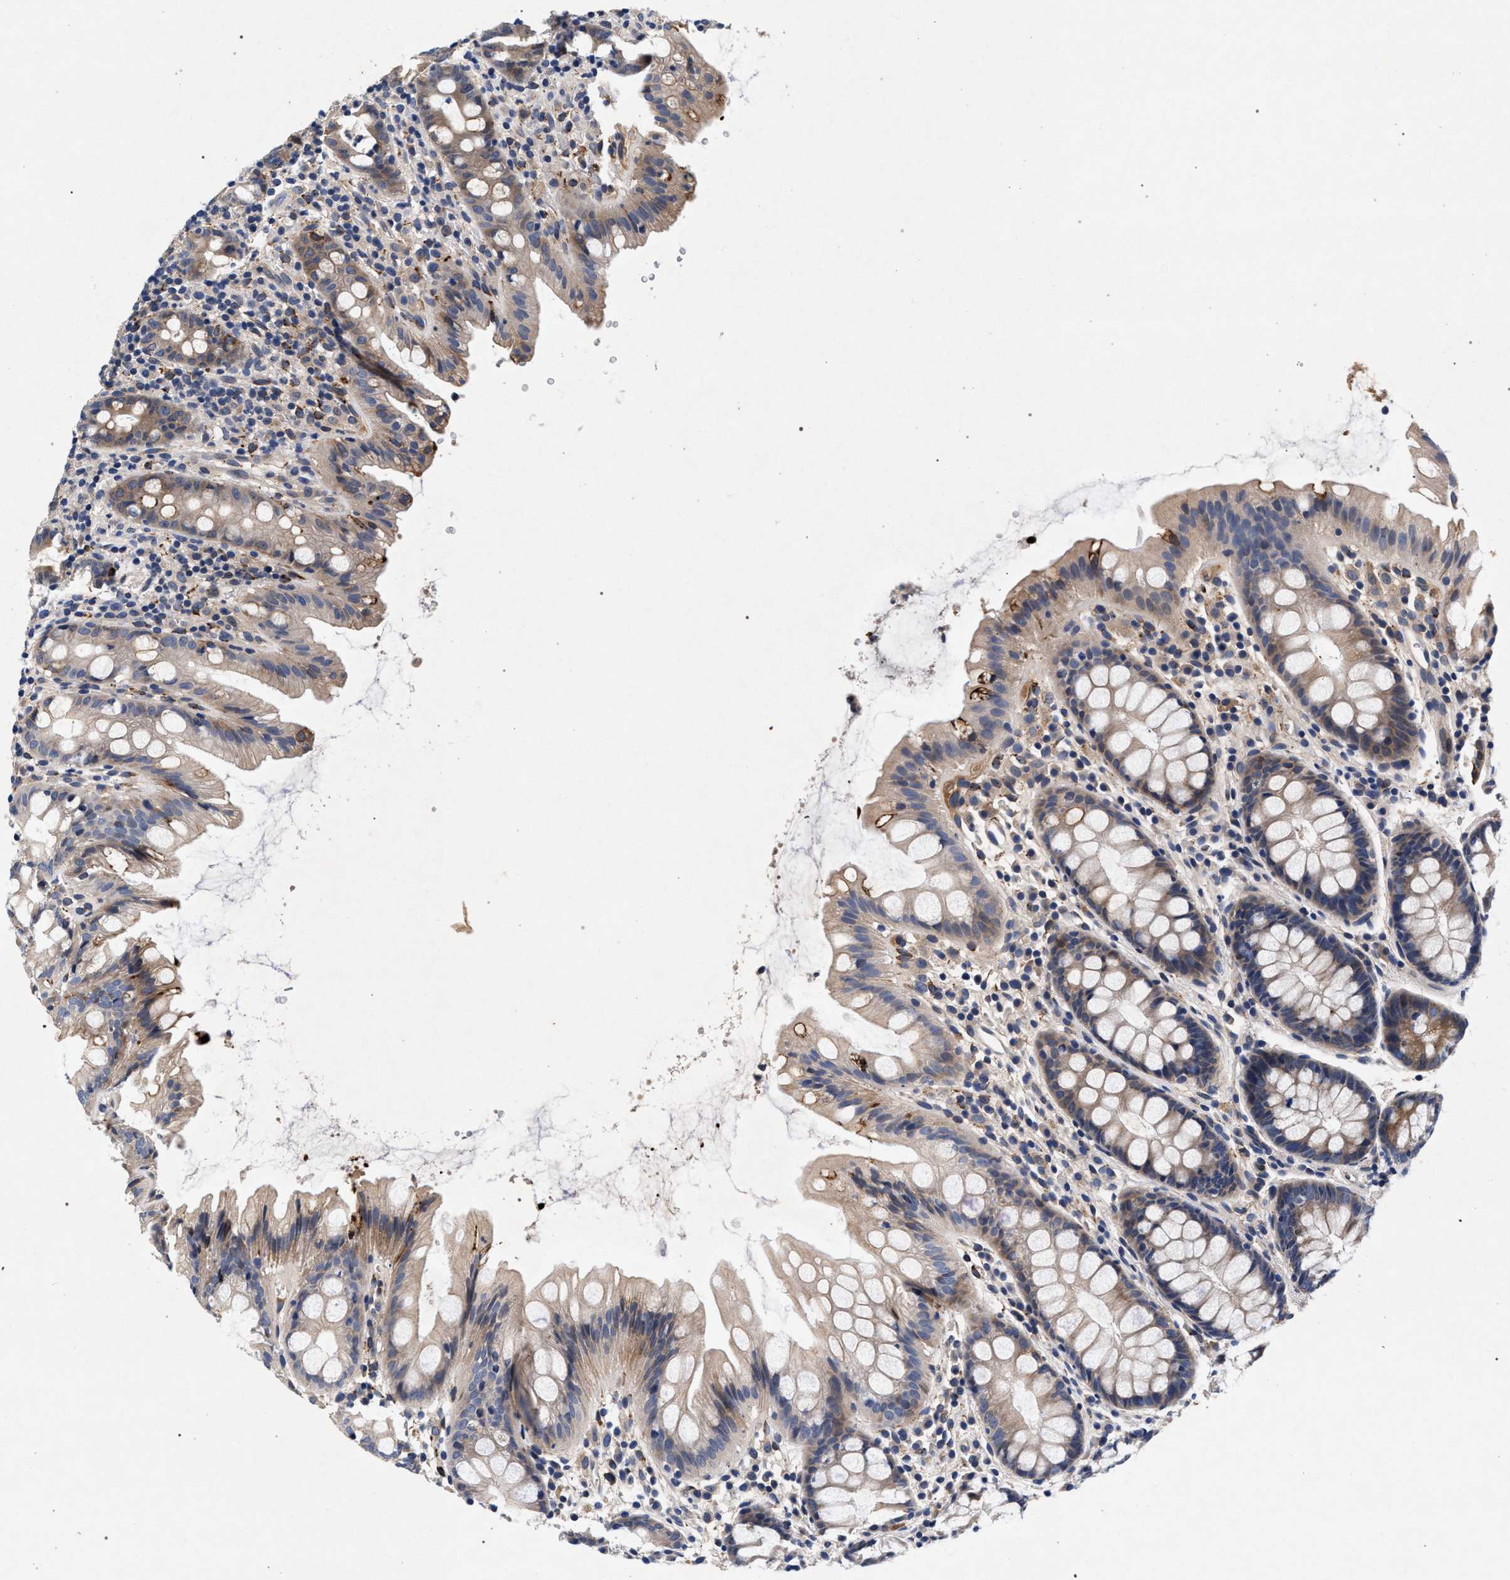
{"staining": {"intensity": "moderate", "quantity": ">75%", "location": "cytoplasmic/membranous"}, "tissue": "rectum", "cell_type": "Glandular cells", "image_type": "normal", "snomed": [{"axis": "morphology", "description": "Normal tissue, NOS"}, {"axis": "topography", "description": "Rectum"}], "caption": "Approximately >75% of glandular cells in unremarkable human rectum exhibit moderate cytoplasmic/membranous protein staining as visualized by brown immunohistochemical staining.", "gene": "NEK7", "patient": {"sex": "female", "age": 65}}